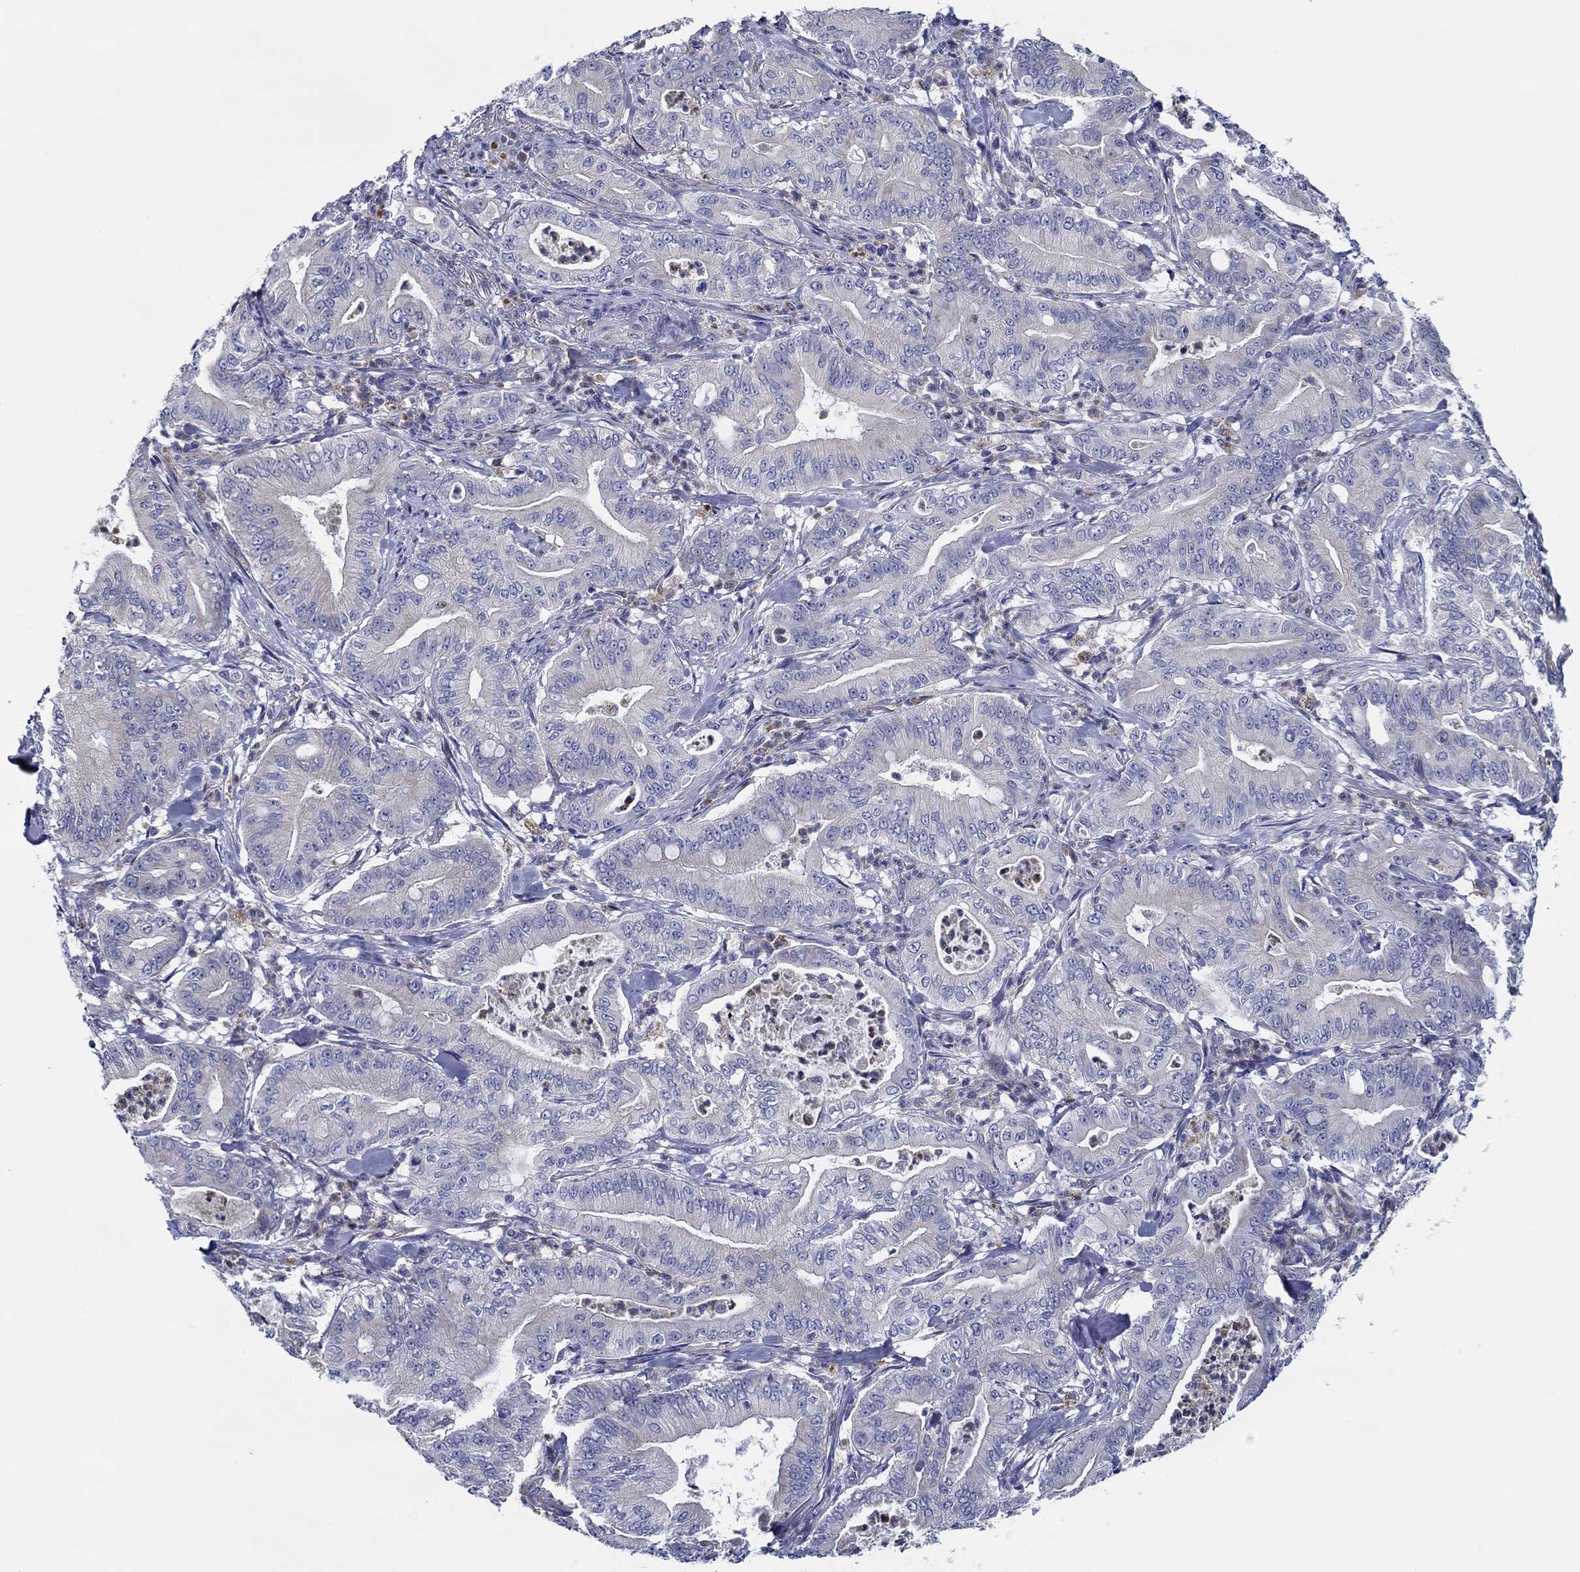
{"staining": {"intensity": "negative", "quantity": "none", "location": "none"}, "tissue": "pancreatic cancer", "cell_type": "Tumor cells", "image_type": "cancer", "snomed": [{"axis": "morphology", "description": "Adenocarcinoma, NOS"}, {"axis": "topography", "description": "Pancreas"}], "caption": "A photomicrograph of human pancreatic cancer is negative for staining in tumor cells. (Stains: DAB (3,3'-diaminobenzidine) immunohistochemistry (IHC) with hematoxylin counter stain, Microscopy: brightfield microscopy at high magnification).", "gene": "CFAP61", "patient": {"sex": "male", "age": 71}}